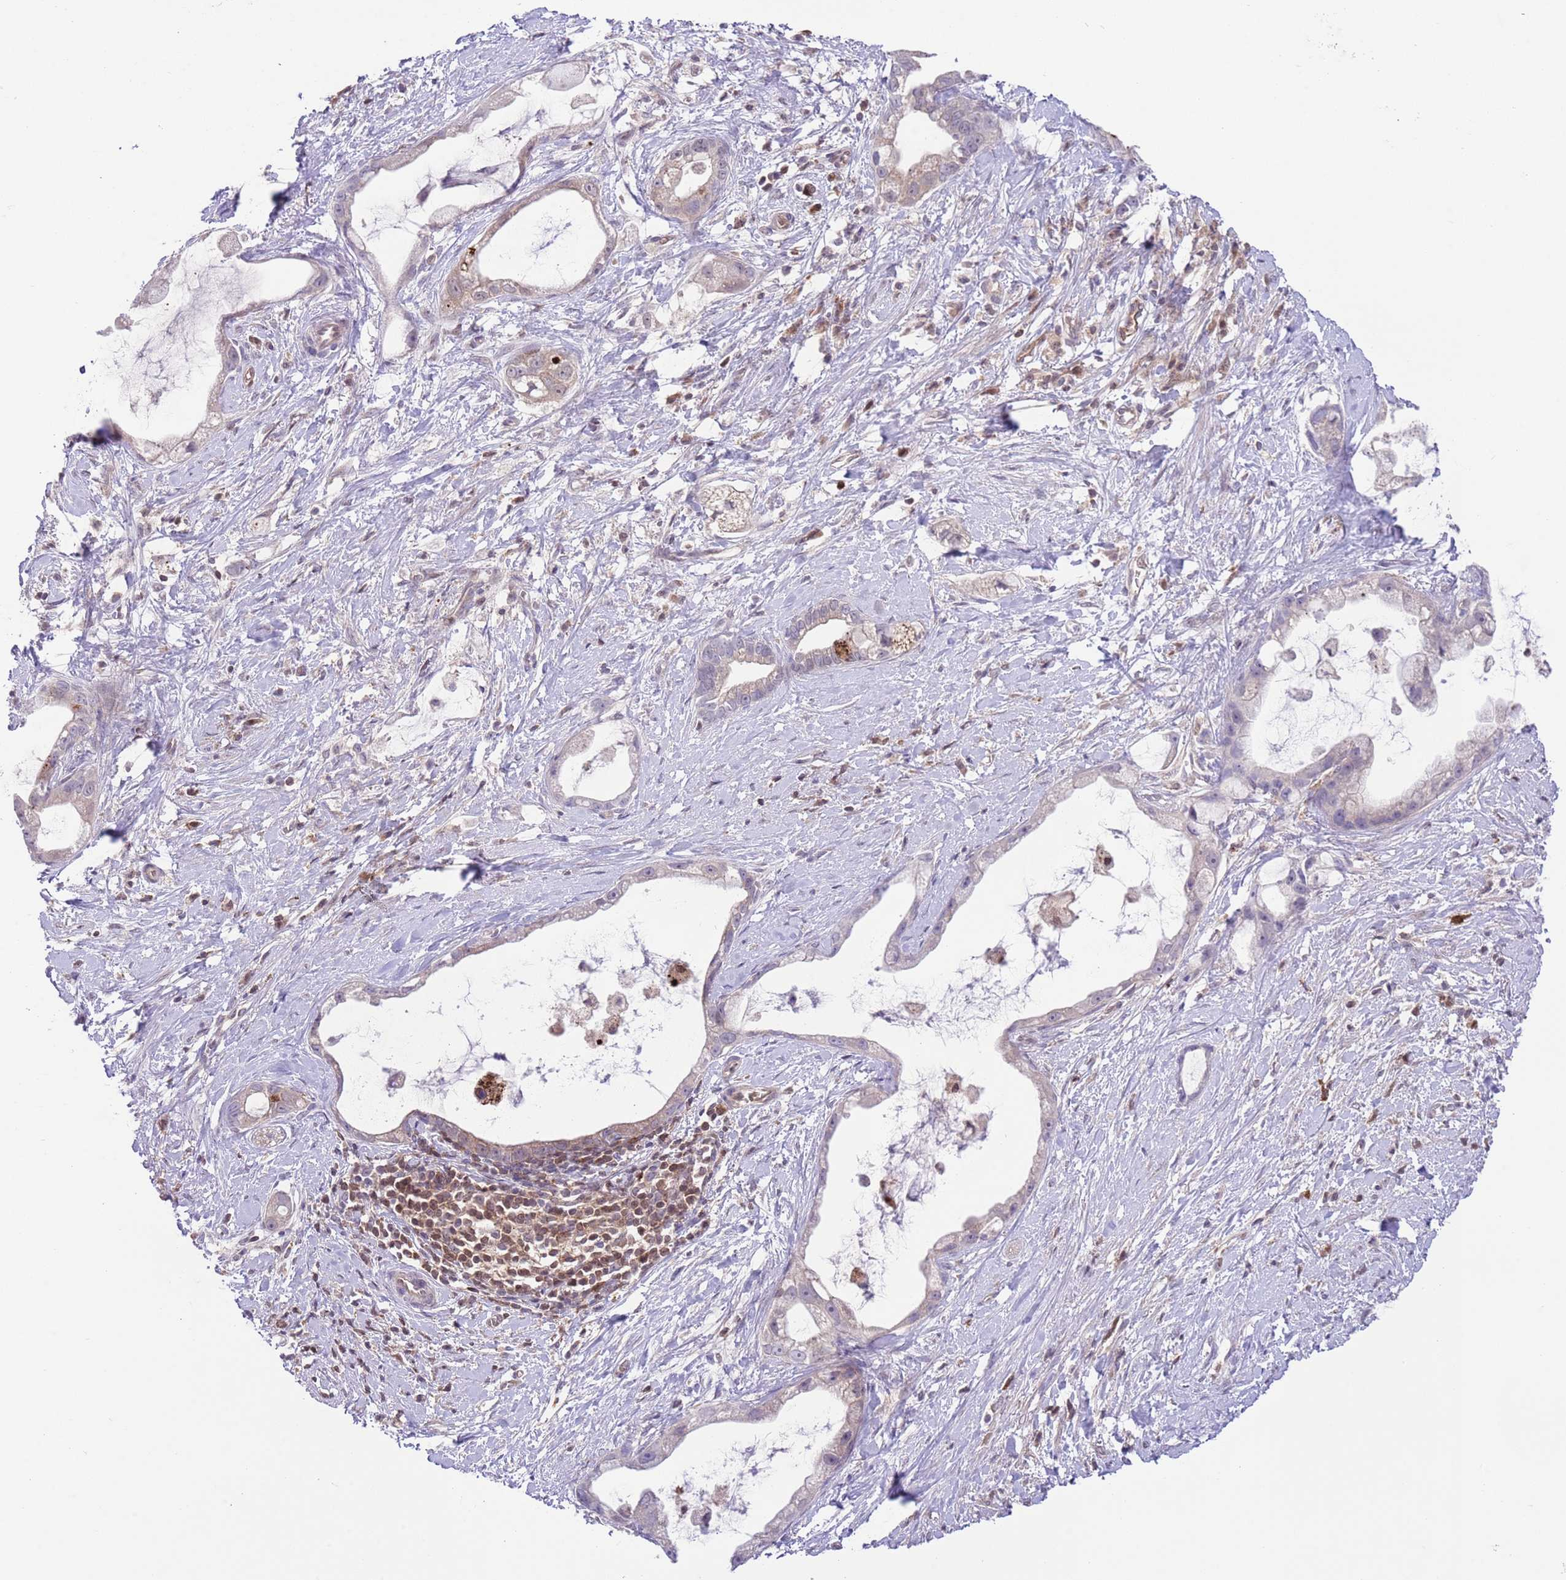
{"staining": {"intensity": "weak", "quantity": "<25%", "location": "cytoplasmic/membranous"}, "tissue": "stomach cancer", "cell_type": "Tumor cells", "image_type": "cancer", "snomed": [{"axis": "morphology", "description": "Adenocarcinoma, NOS"}, {"axis": "topography", "description": "Stomach"}], "caption": "Immunohistochemistry histopathology image of neoplastic tissue: human stomach cancer stained with DAB demonstrates no significant protein expression in tumor cells. (Immunohistochemistry (ihc), brightfield microscopy, high magnification).", "gene": "HDHD2", "patient": {"sex": "male", "age": 55}}